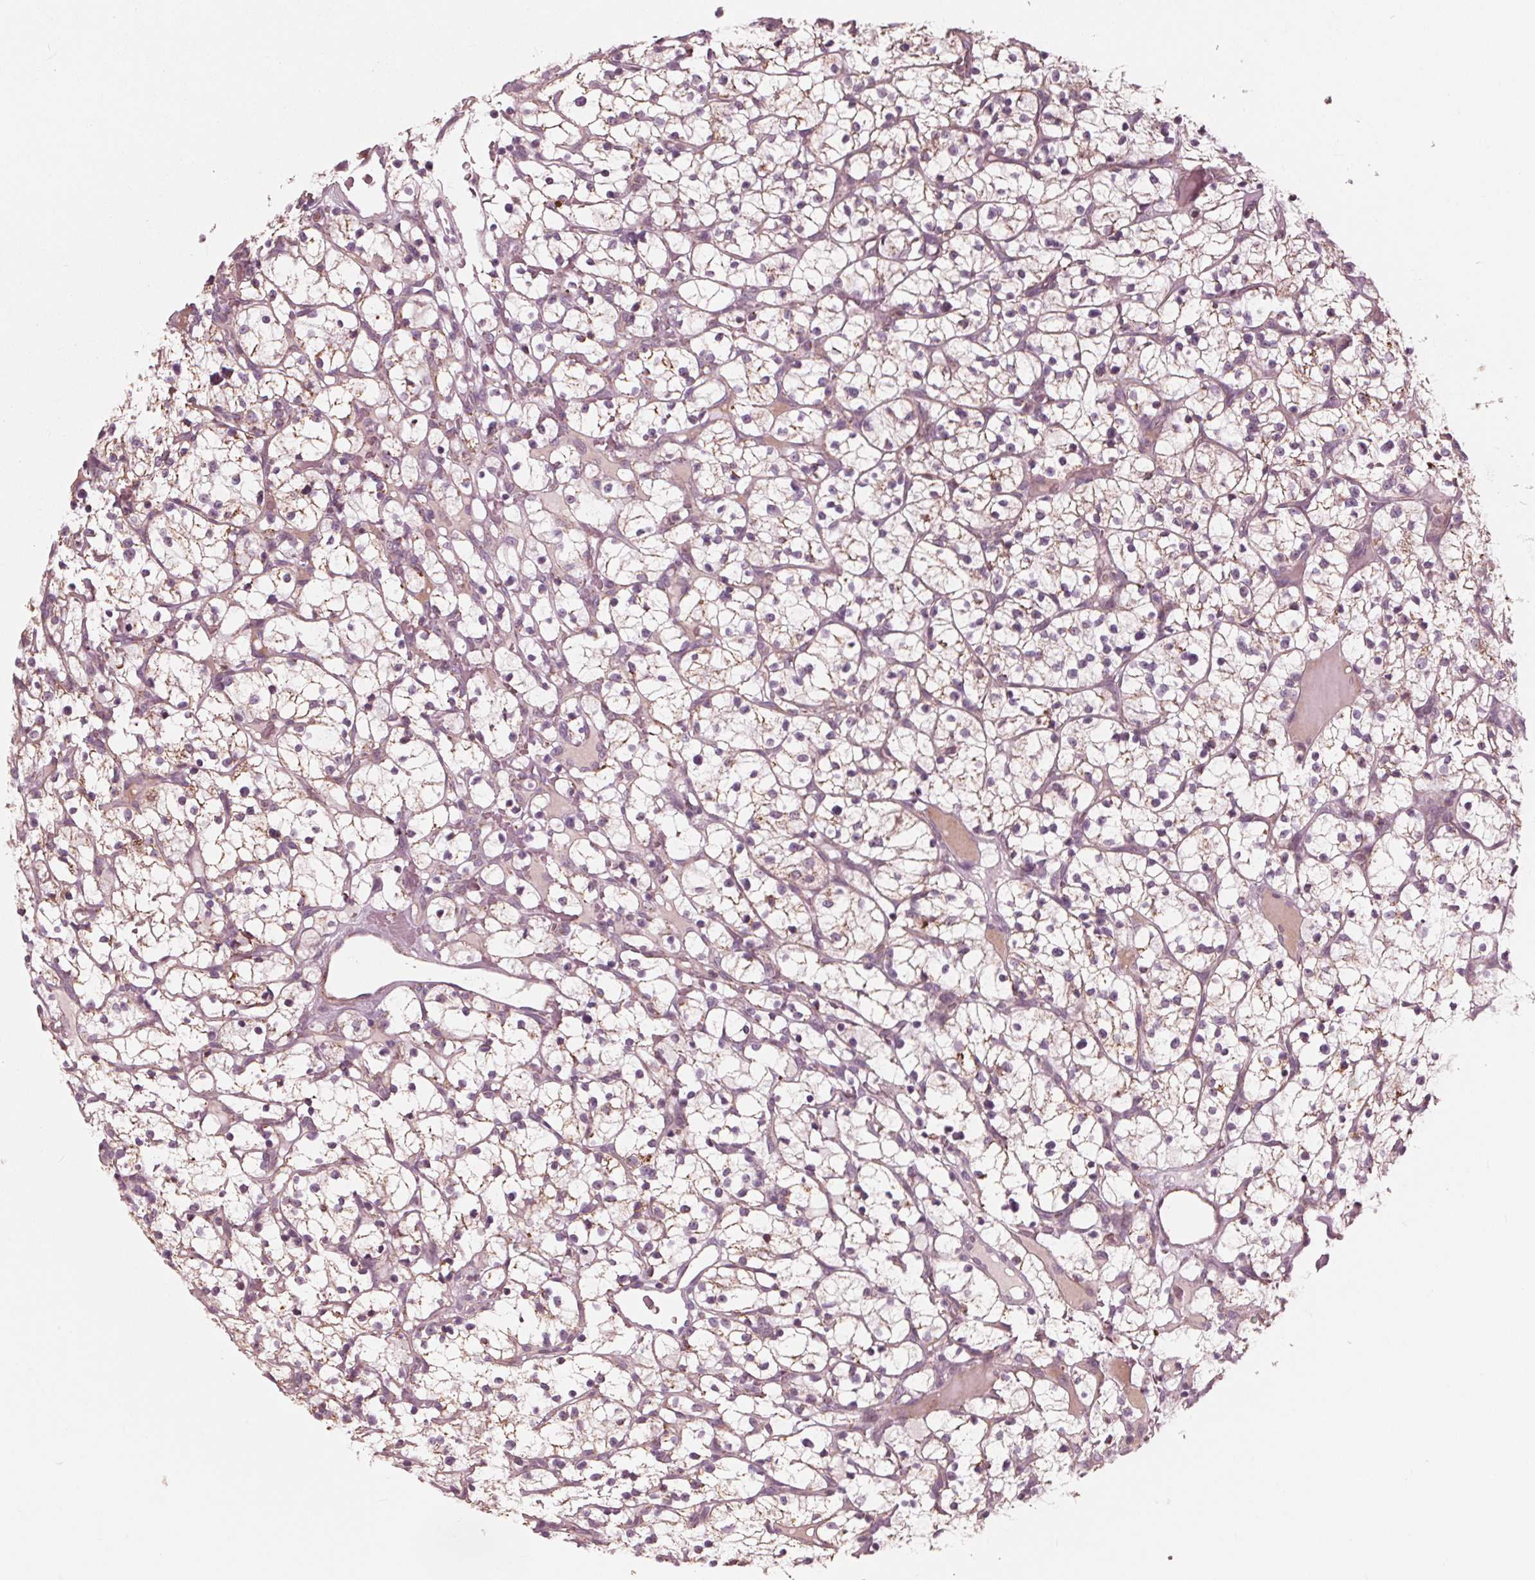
{"staining": {"intensity": "weak", "quantity": "<25%", "location": "cytoplasmic/membranous"}, "tissue": "renal cancer", "cell_type": "Tumor cells", "image_type": "cancer", "snomed": [{"axis": "morphology", "description": "Adenocarcinoma, NOS"}, {"axis": "topography", "description": "Kidney"}], "caption": "This is an IHC histopathology image of adenocarcinoma (renal). There is no staining in tumor cells.", "gene": "DCAF4L2", "patient": {"sex": "female", "age": 64}}